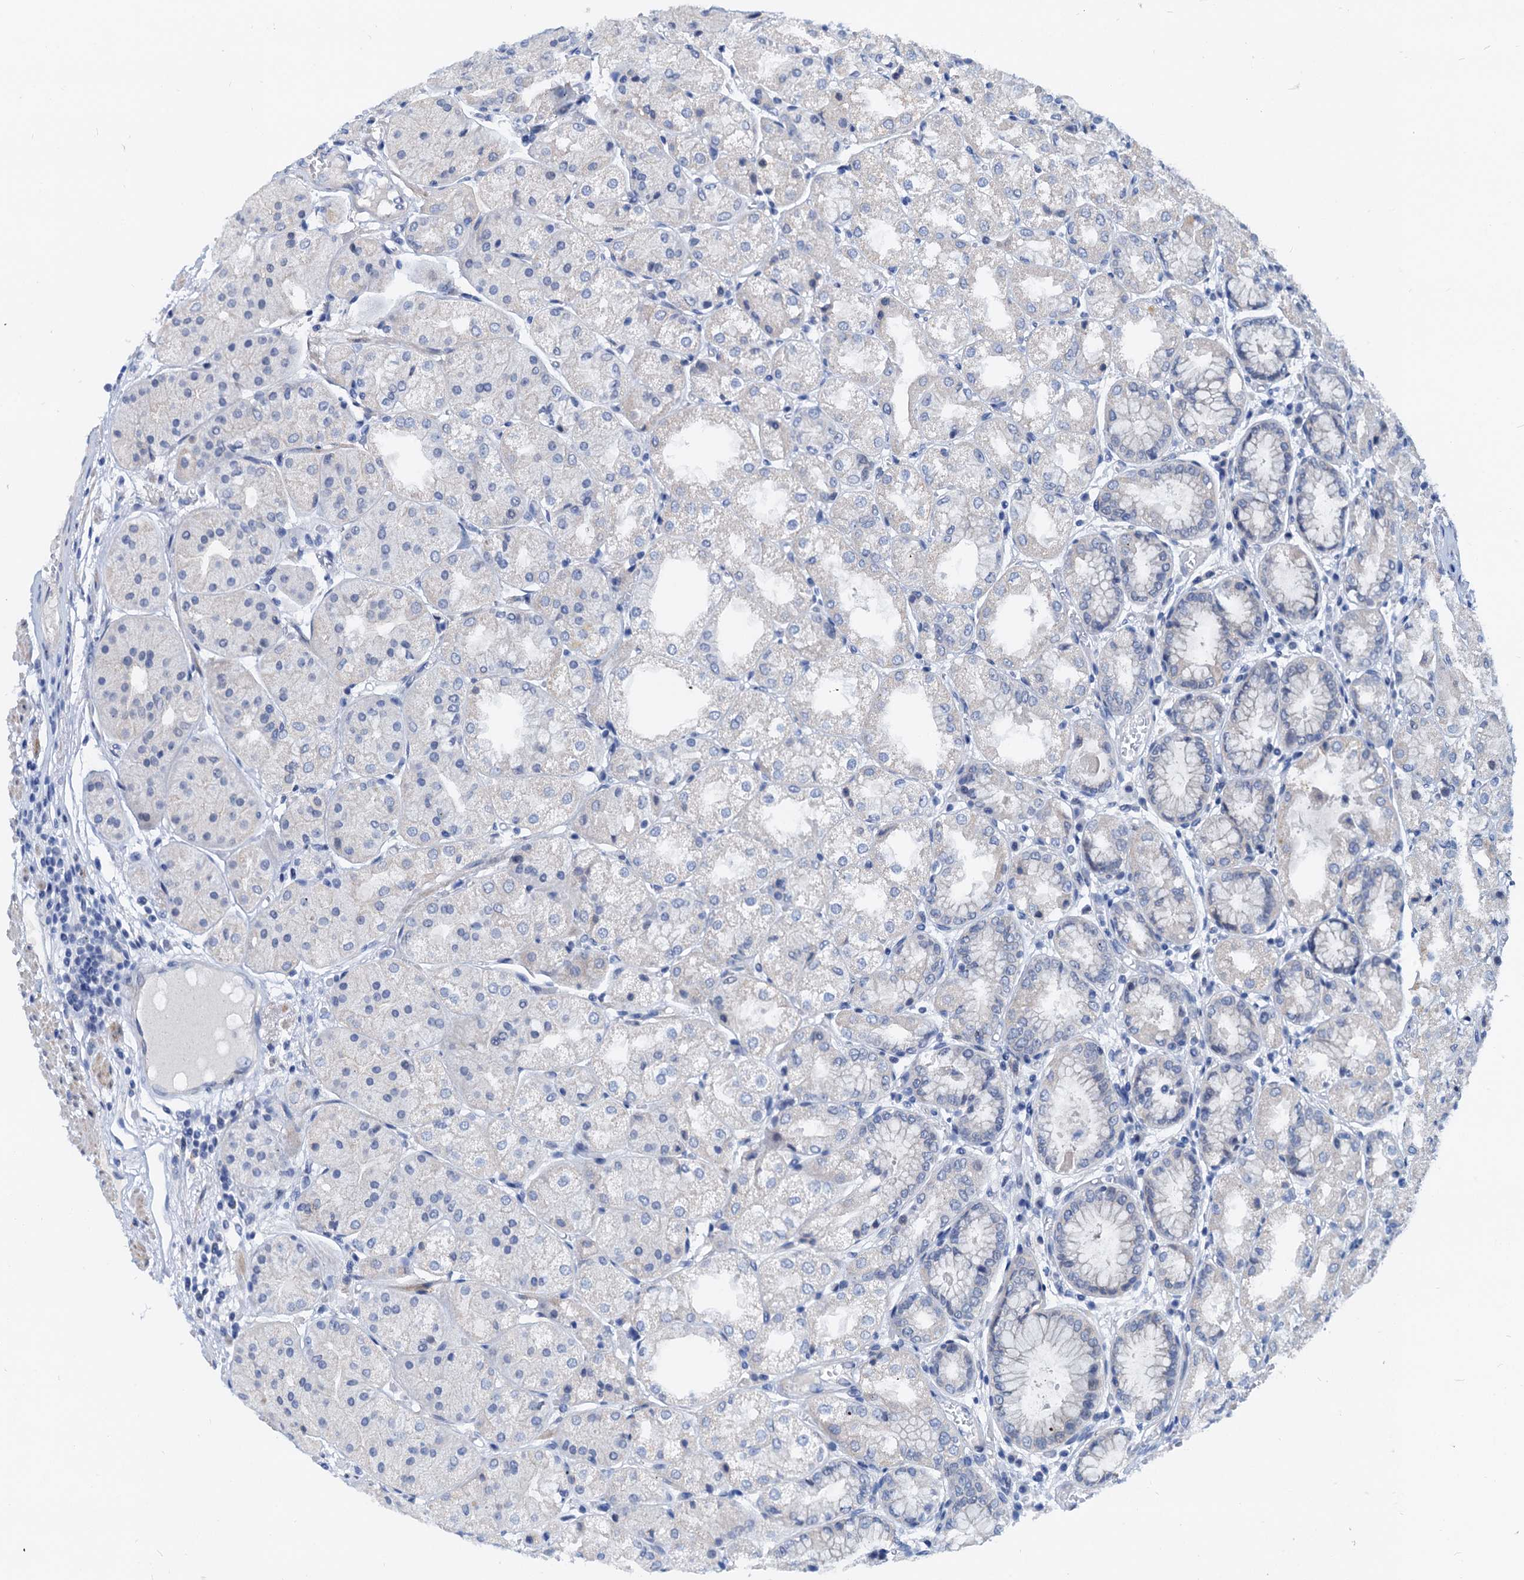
{"staining": {"intensity": "negative", "quantity": "none", "location": "none"}, "tissue": "stomach", "cell_type": "Glandular cells", "image_type": "normal", "snomed": [{"axis": "morphology", "description": "Normal tissue, NOS"}, {"axis": "topography", "description": "Stomach, upper"}], "caption": "Immunohistochemistry (IHC) of unremarkable stomach shows no positivity in glandular cells. Brightfield microscopy of immunohistochemistry stained with DAB (3,3'-diaminobenzidine) (brown) and hematoxylin (blue), captured at high magnification.", "gene": "HSF2", "patient": {"sex": "male", "age": 72}}